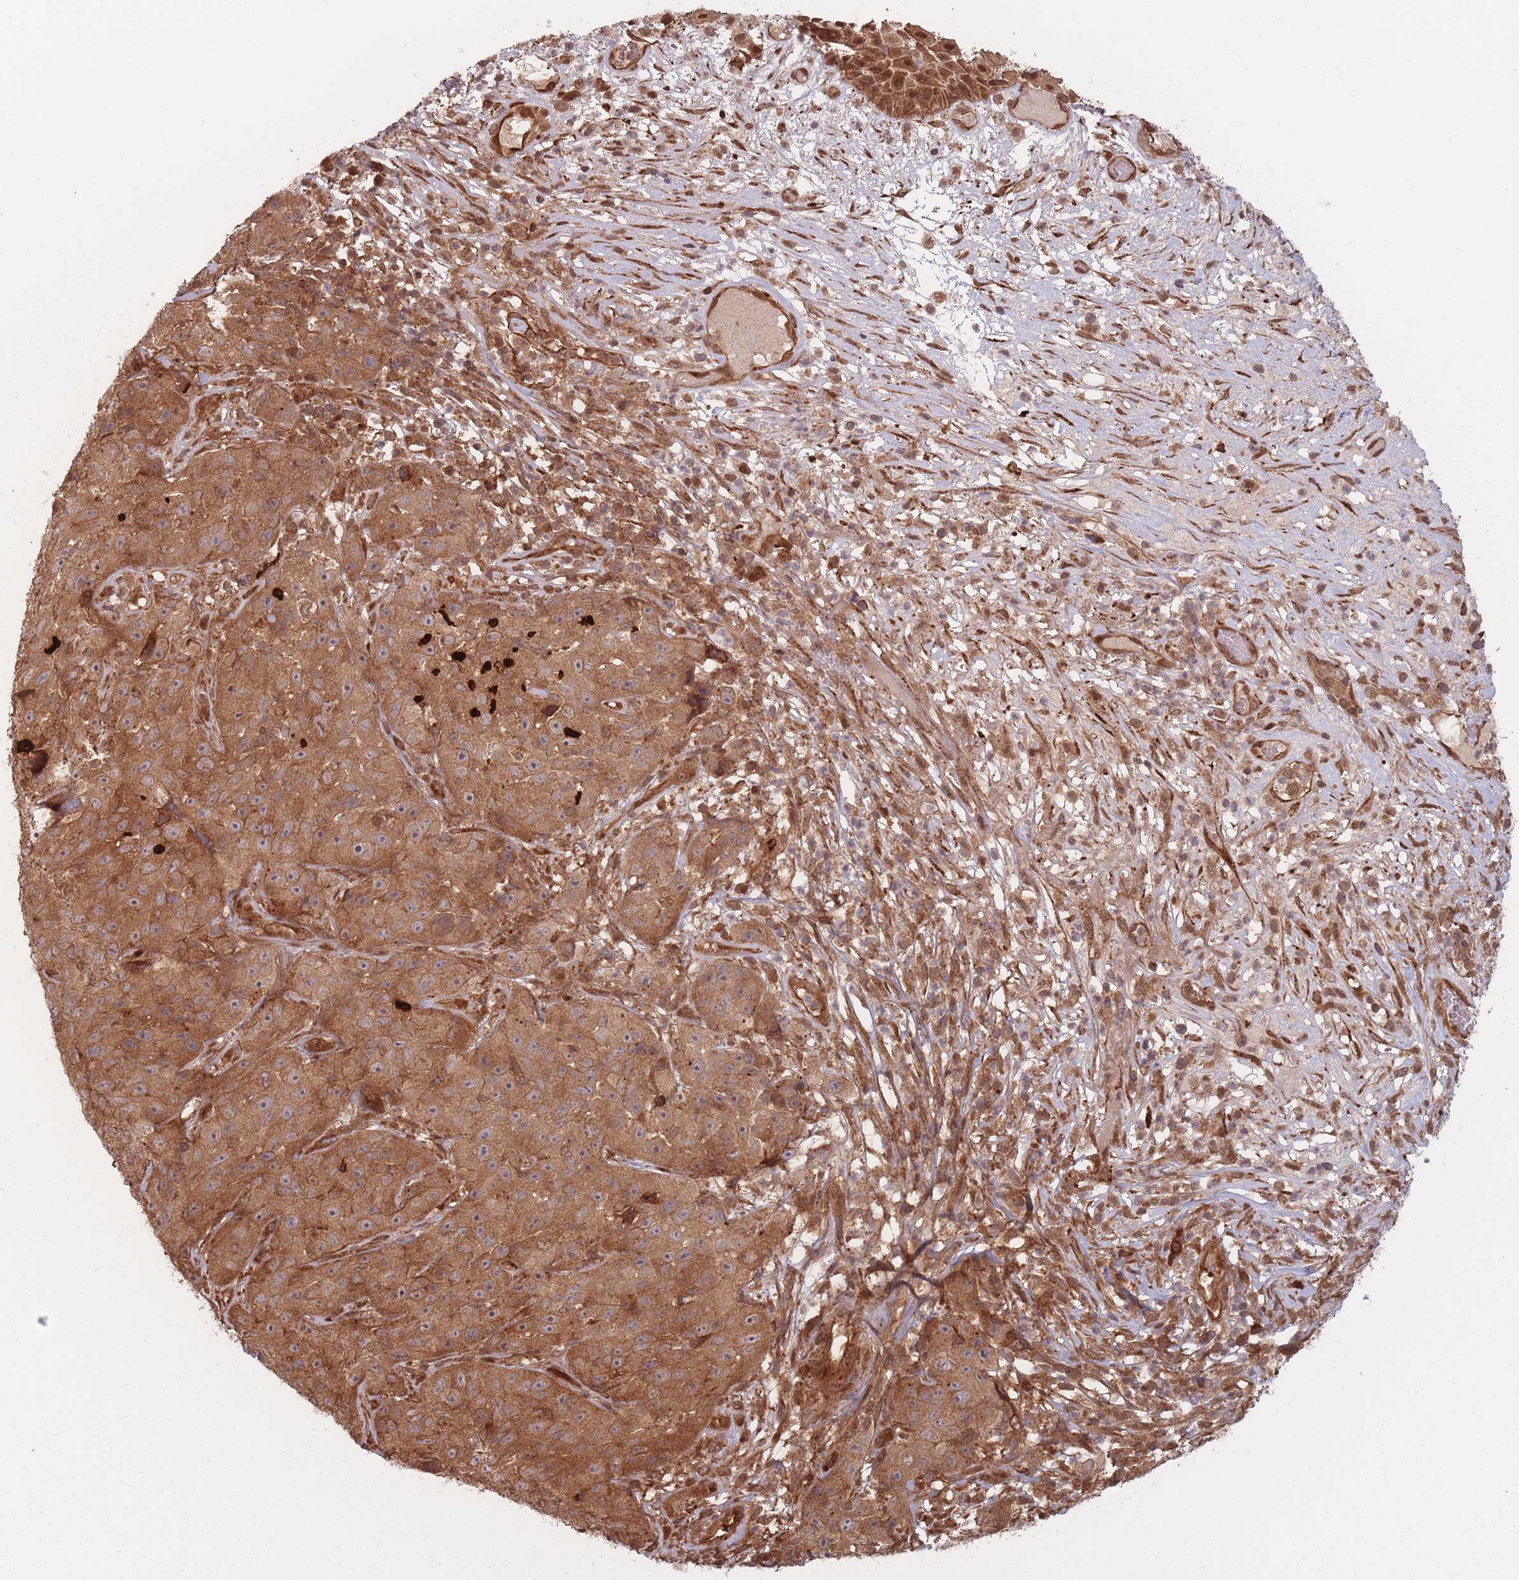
{"staining": {"intensity": "moderate", "quantity": ">75%", "location": "cytoplasmic/membranous"}, "tissue": "skin cancer", "cell_type": "Tumor cells", "image_type": "cancer", "snomed": [{"axis": "morphology", "description": "Squamous cell carcinoma, NOS"}, {"axis": "topography", "description": "Skin"}], "caption": "DAB (3,3'-diaminobenzidine) immunohistochemical staining of skin squamous cell carcinoma reveals moderate cytoplasmic/membranous protein expression in approximately >75% of tumor cells.", "gene": "PODXL2", "patient": {"sex": "female", "age": 87}}